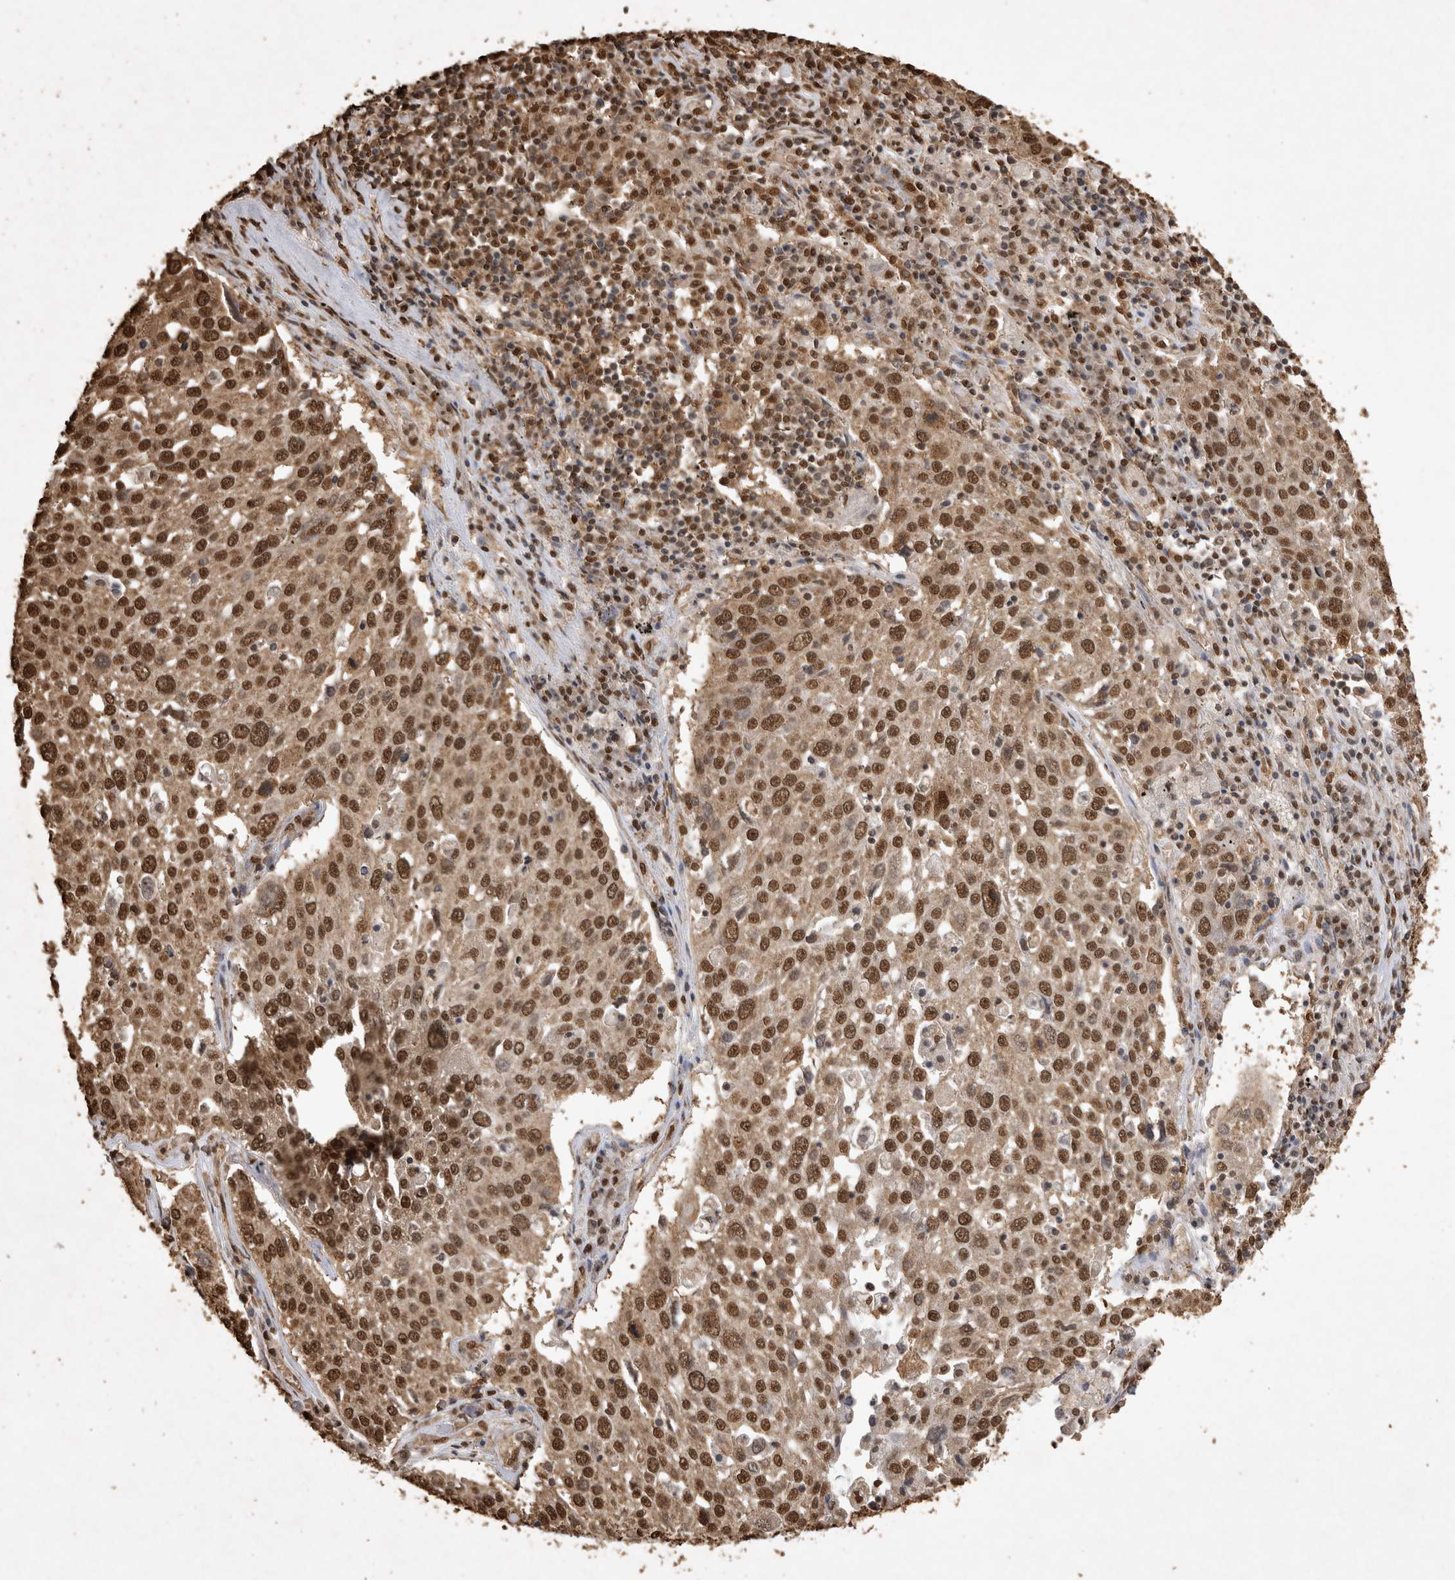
{"staining": {"intensity": "strong", "quantity": ">75%", "location": "nuclear"}, "tissue": "lung cancer", "cell_type": "Tumor cells", "image_type": "cancer", "snomed": [{"axis": "morphology", "description": "Squamous cell carcinoma, NOS"}, {"axis": "topography", "description": "Lung"}], "caption": "Immunohistochemistry (IHC) micrograph of human lung cancer (squamous cell carcinoma) stained for a protein (brown), which displays high levels of strong nuclear positivity in about >75% of tumor cells.", "gene": "OAS2", "patient": {"sex": "male", "age": 65}}